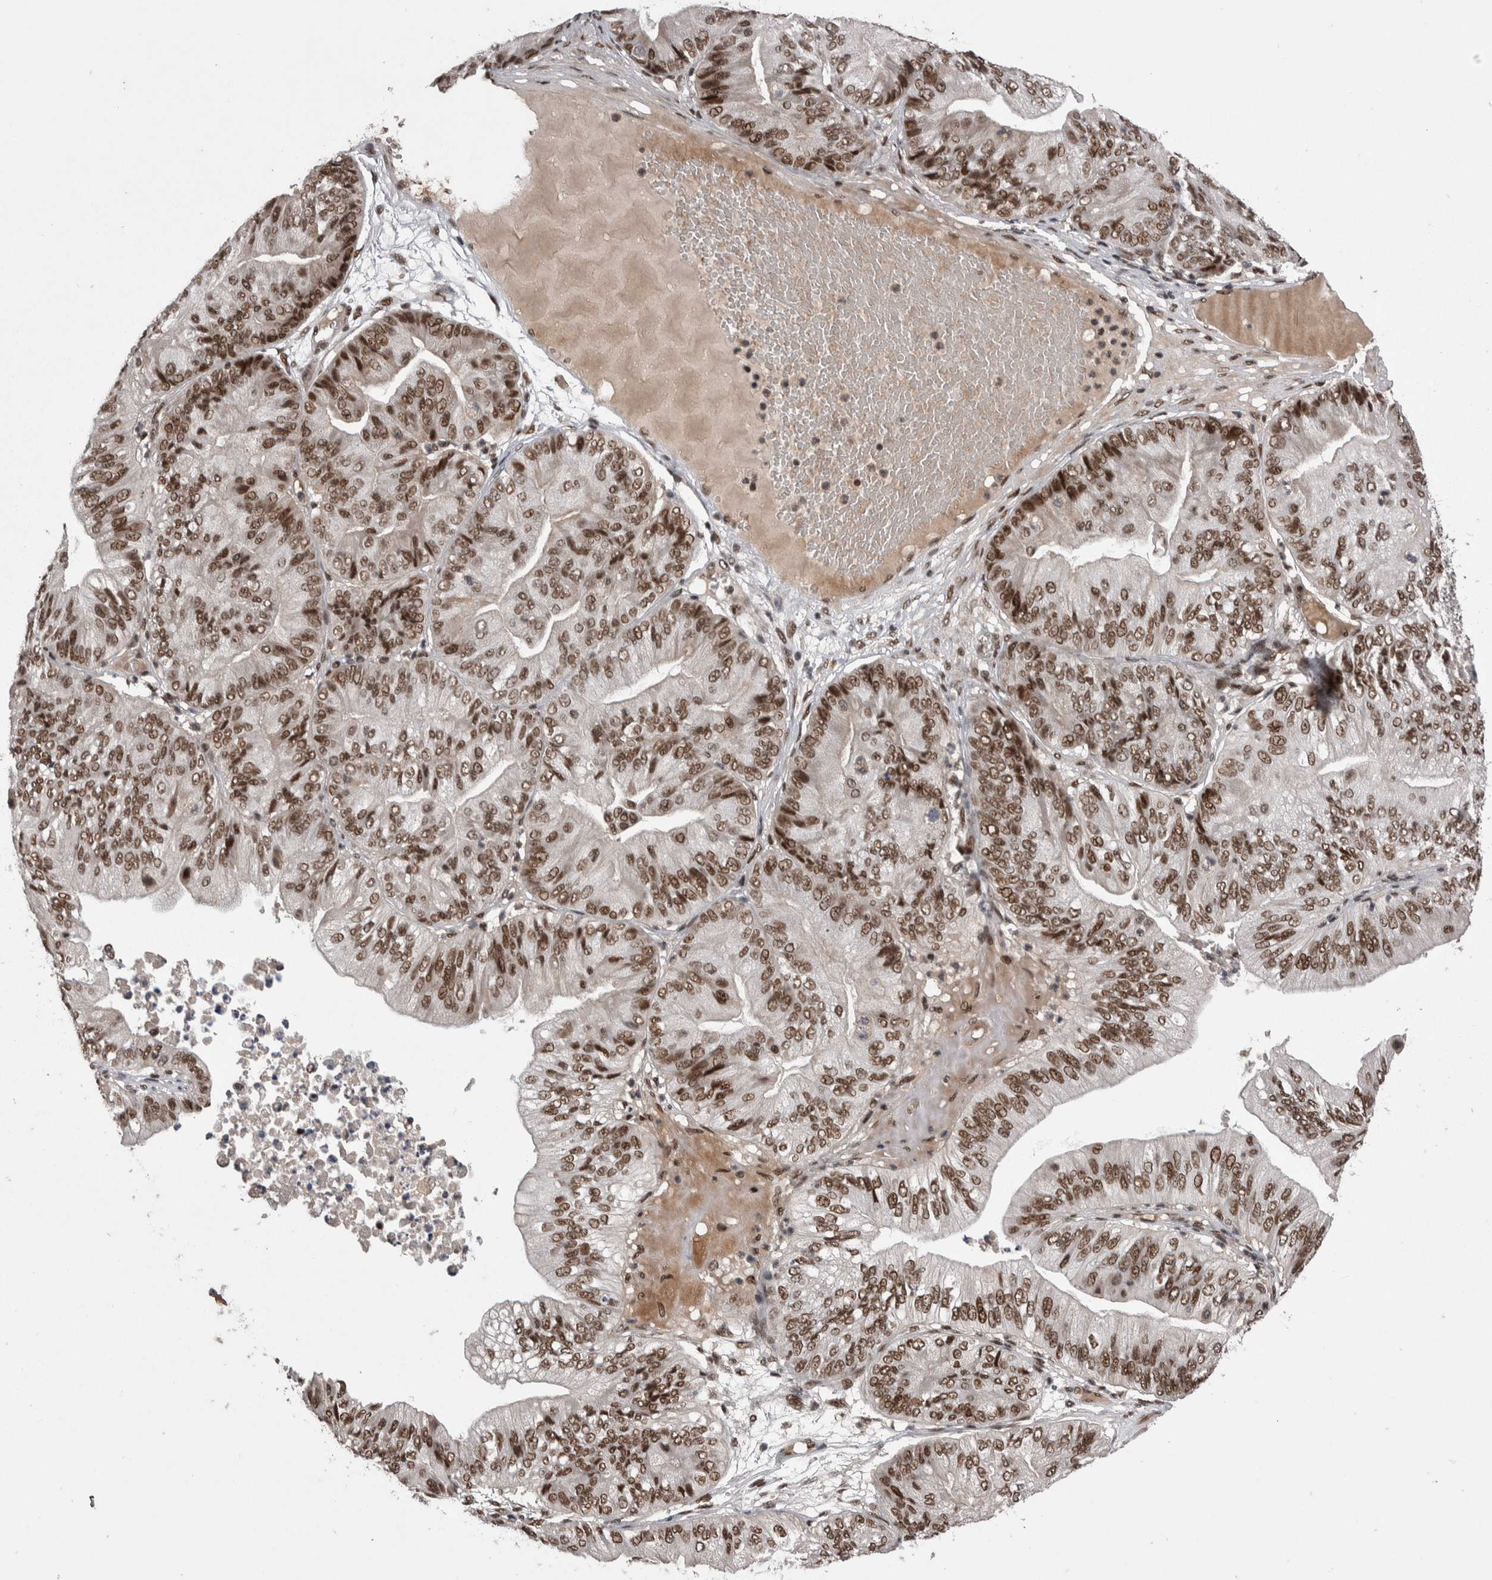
{"staining": {"intensity": "moderate", "quantity": ">75%", "location": "nuclear"}, "tissue": "ovarian cancer", "cell_type": "Tumor cells", "image_type": "cancer", "snomed": [{"axis": "morphology", "description": "Cystadenocarcinoma, mucinous, NOS"}, {"axis": "topography", "description": "Ovary"}], "caption": "Protein staining of ovarian cancer (mucinous cystadenocarcinoma) tissue reveals moderate nuclear expression in approximately >75% of tumor cells.", "gene": "DMTF1", "patient": {"sex": "female", "age": 61}}